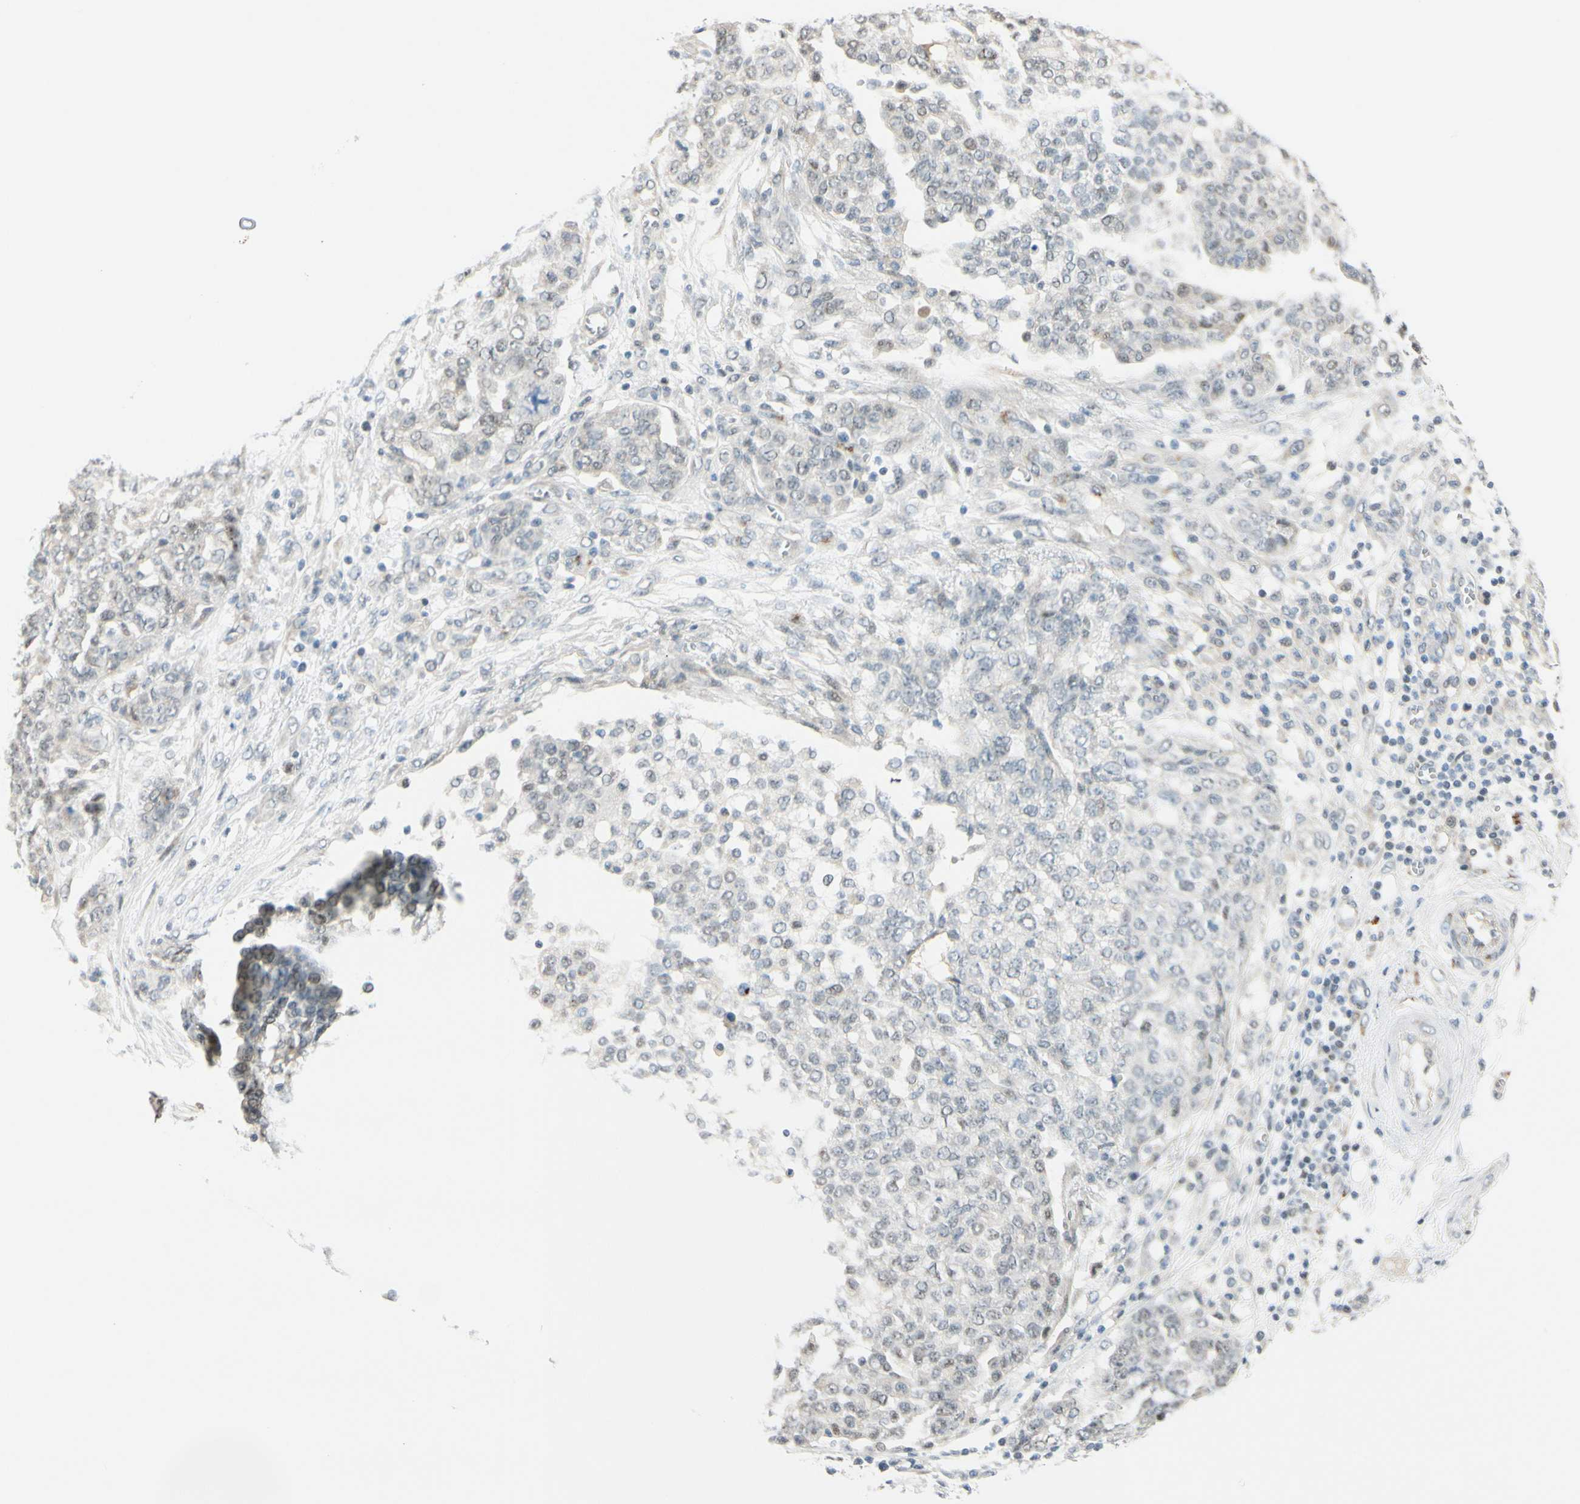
{"staining": {"intensity": "weak", "quantity": "<25%", "location": "nuclear"}, "tissue": "ovarian cancer", "cell_type": "Tumor cells", "image_type": "cancer", "snomed": [{"axis": "morphology", "description": "Cystadenocarcinoma, serous, NOS"}, {"axis": "topography", "description": "Soft tissue"}, {"axis": "topography", "description": "Ovary"}], "caption": "Tumor cells are negative for brown protein staining in ovarian serous cystadenocarcinoma.", "gene": "B4GALNT1", "patient": {"sex": "female", "age": 57}}